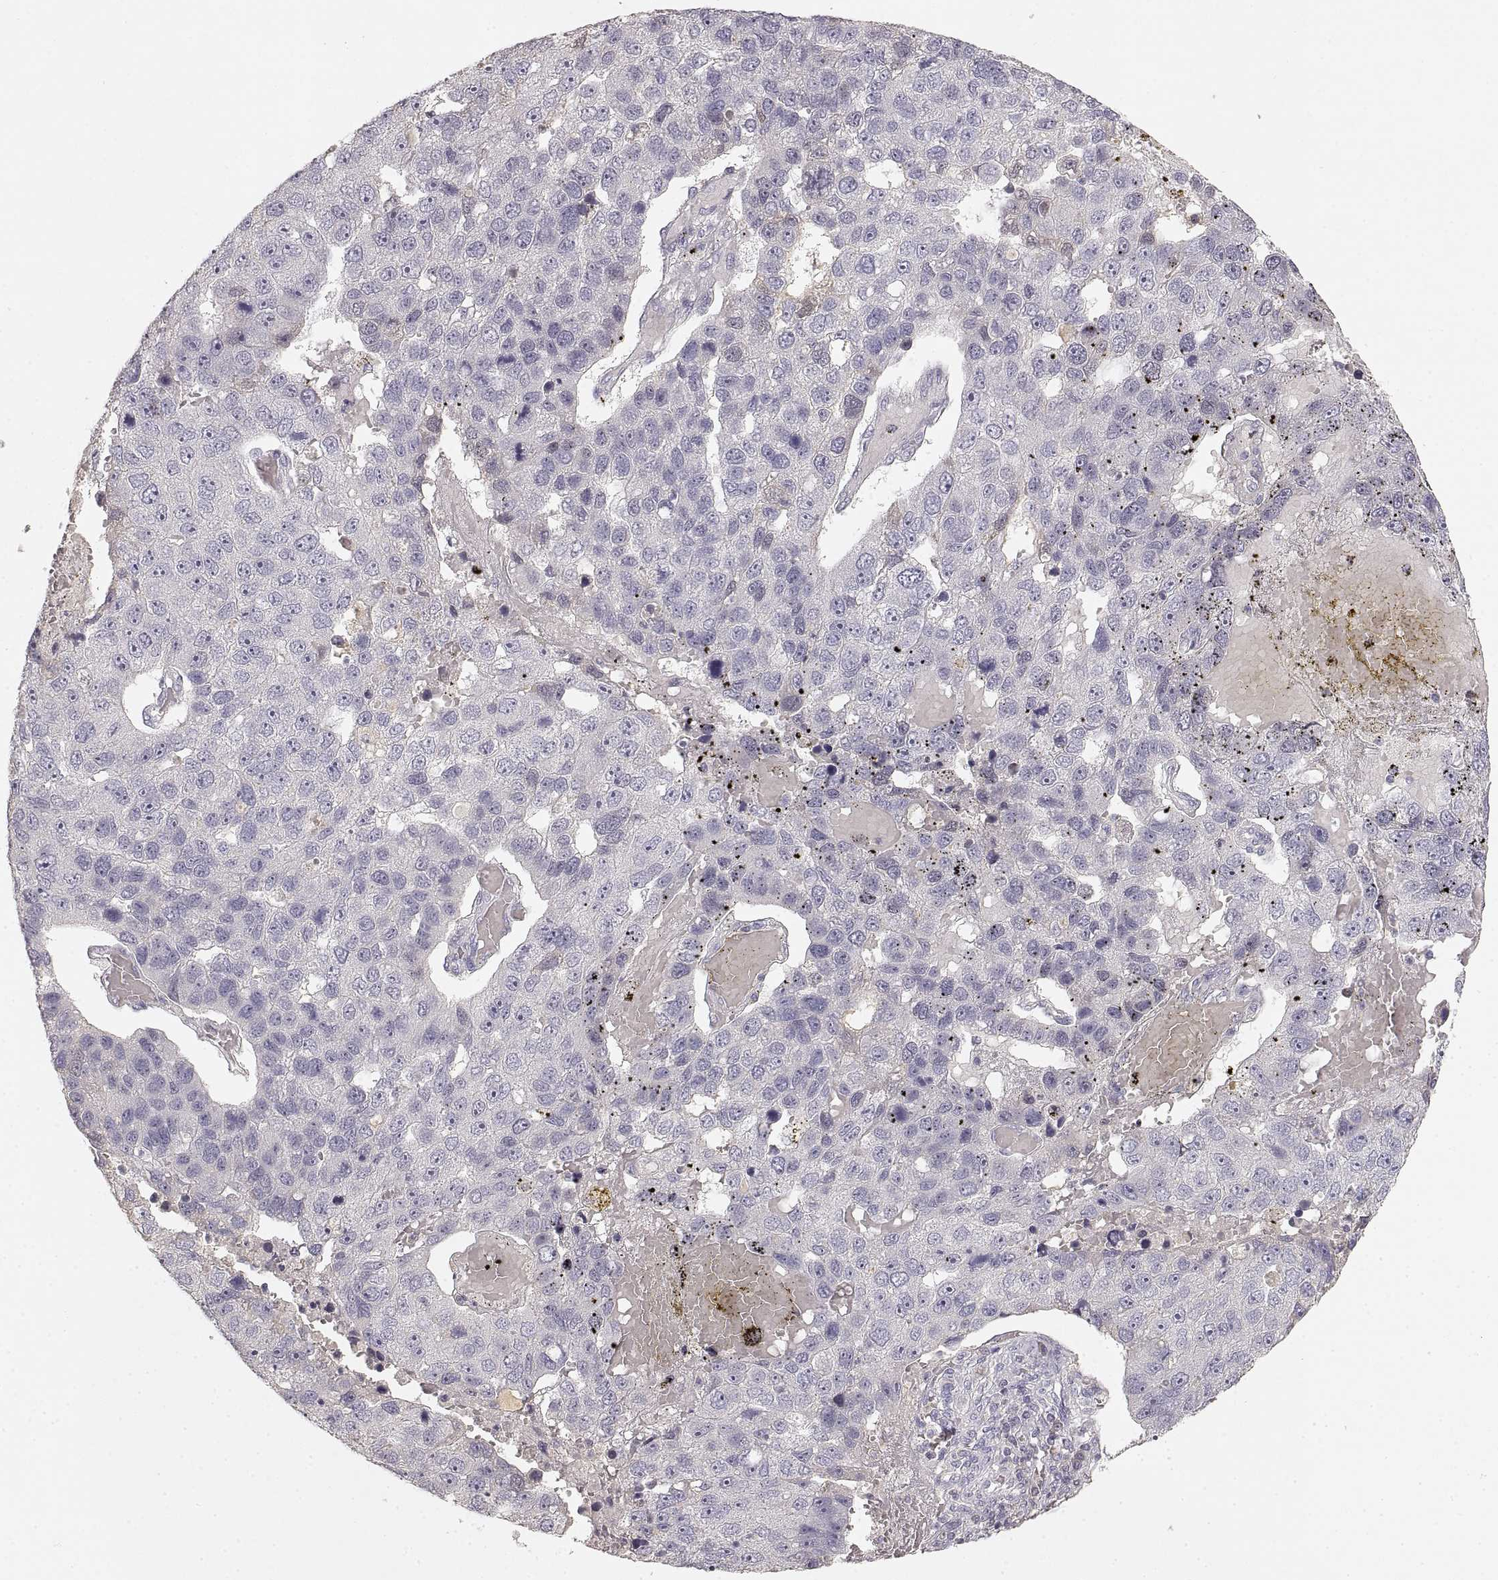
{"staining": {"intensity": "negative", "quantity": "none", "location": "none"}, "tissue": "pancreatic cancer", "cell_type": "Tumor cells", "image_type": "cancer", "snomed": [{"axis": "morphology", "description": "Adenocarcinoma, NOS"}, {"axis": "topography", "description": "Pancreas"}], "caption": "Protein analysis of pancreatic cancer (adenocarcinoma) displays no significant staining in tumor cells.", "gene": "RUNDC3A", "patient": {"sex": "female", "age": 61}}